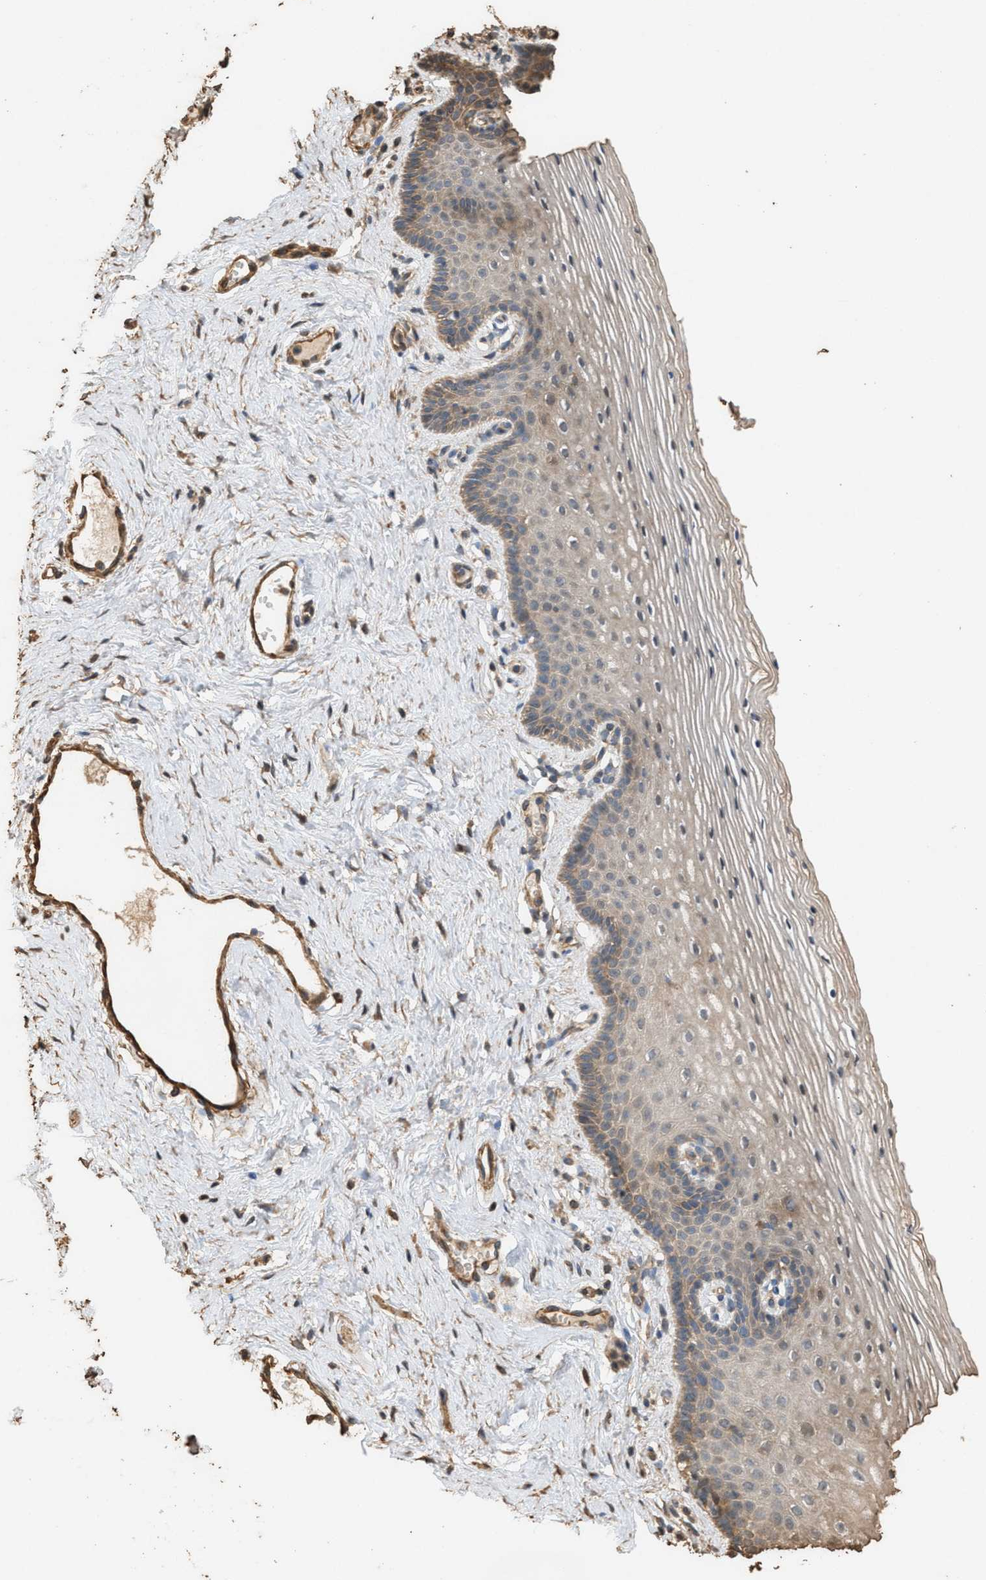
{"staining": {"intensity": "moderate", "quantity": ">75%", "location": "cytoplasmic/membranous"}, "tissue": "vagina", "cell_type": "Squamous epithelial cells", "image_type": "normal", "snomed": [{"axis": "morphology", "description": "Normal tissue, NOS"}, {"axis": "topography", "description": "Vagina"}], "caption": "This is an image of immunohistochemistry staining of benign vagina, which shows moderate staining in the cytoplasmic/membranous of squamous epithelial cells.", "gene": "DCAF7", "patient": {"sex": "female", "age": 32}}